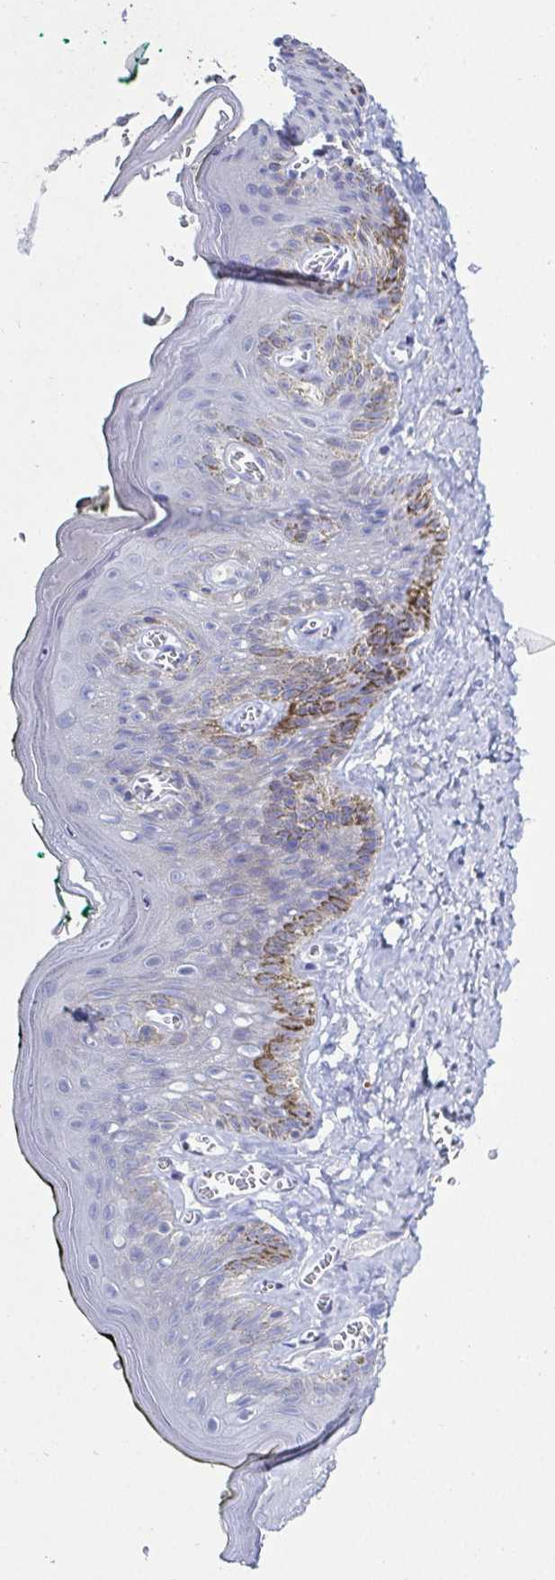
{"staining": {"intensity": "negative", "quantity": "none", "location": "none"}, "tissue": "skin", "cell_type": "Epidermal cells", "image_type": "normal", "snomed": [{"axis": "morphology", "description": "Normal tissue, NOS"}, {"axis": "topography", "description": "Vulva"}, {"axis": "topography", "description": "Peripheral nerve tissue"}], "caption": "The photomicrograph displays no significant positivity in epidermal cells of skin.", "gene": "OR10K1", "patient": {"sex": "female", "age": 66}}